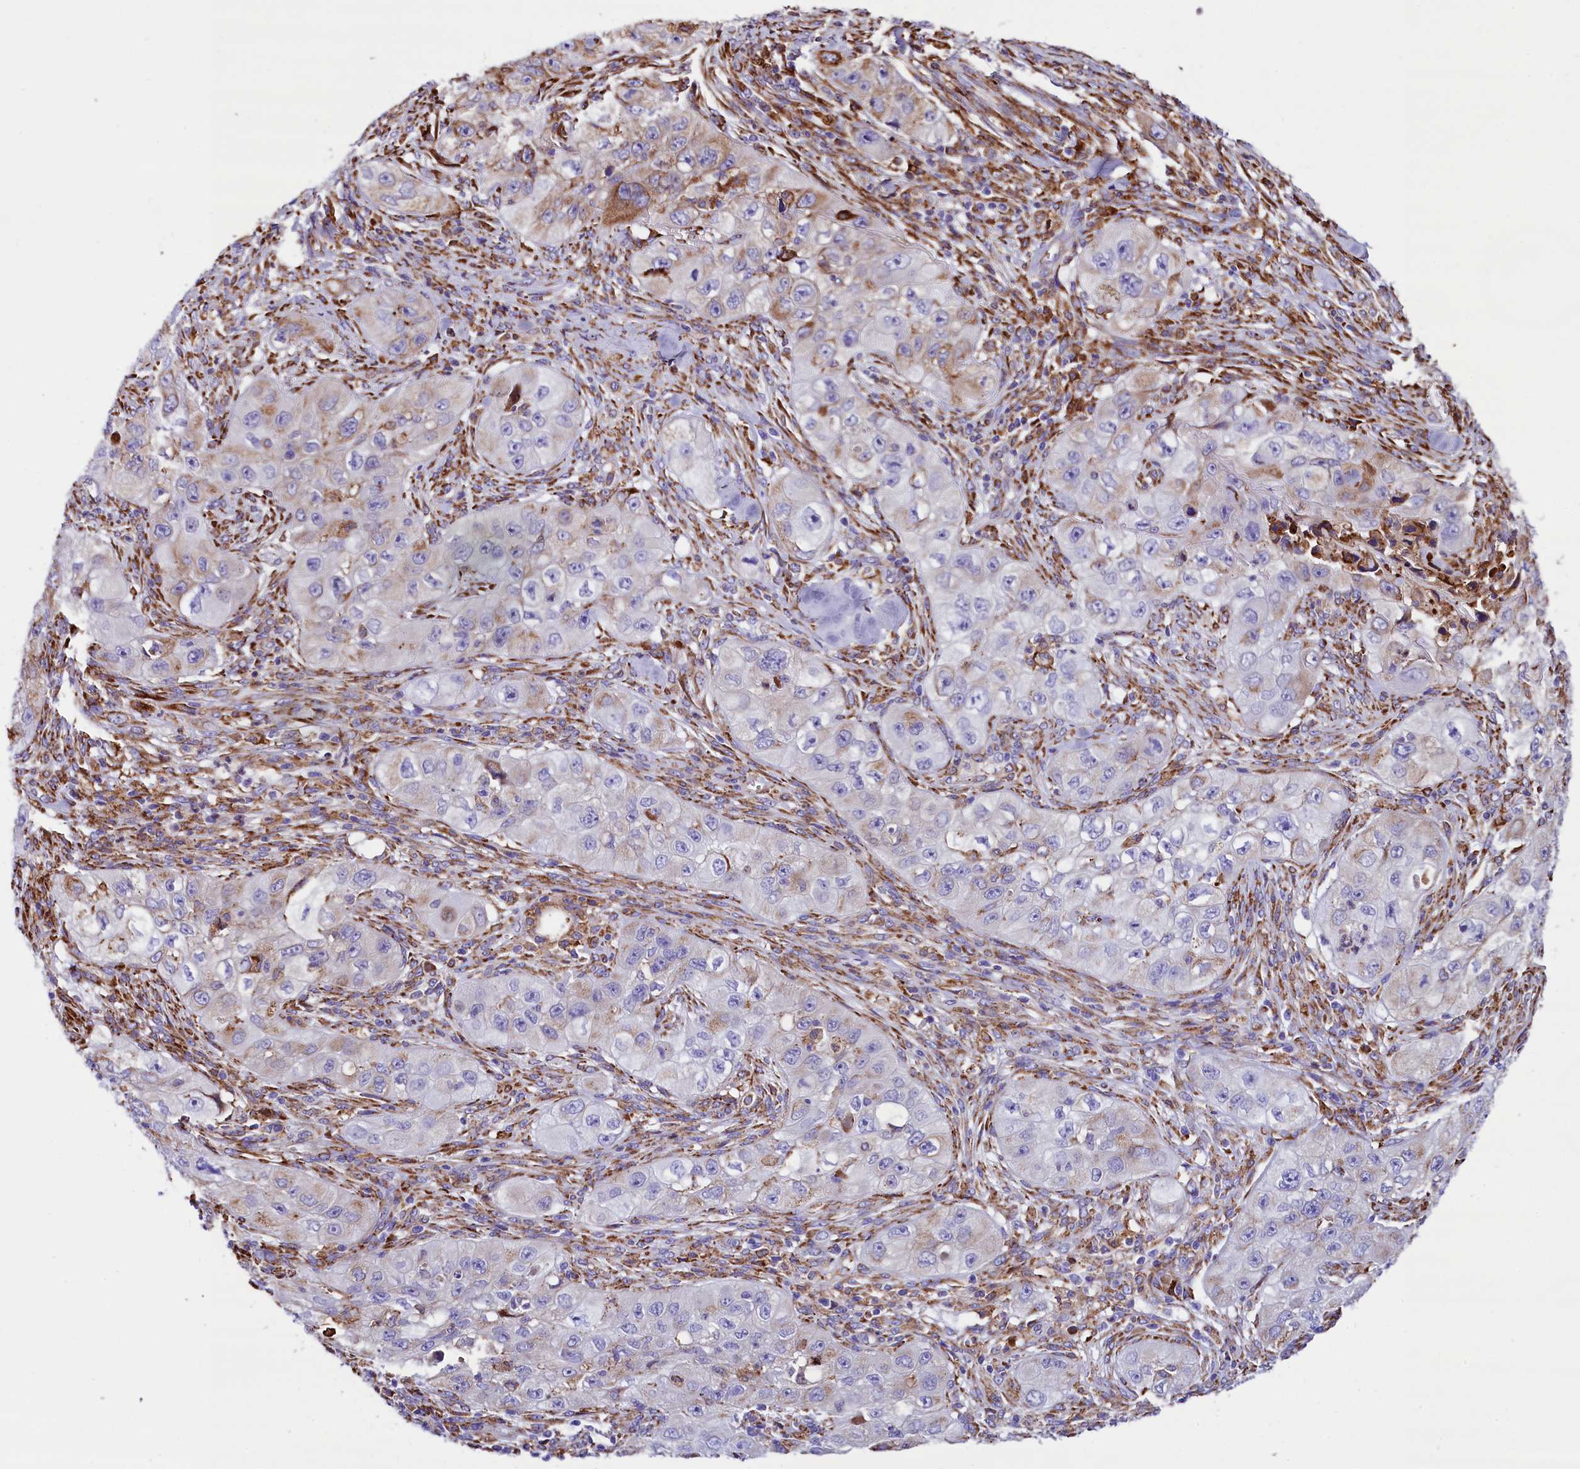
{"staining": {"intensity": "moderate", "quantity": "<25%", "location": "cytoplasmic/membranous"}, "tissue": "skin cancer", "cell_type": "Tumor cells", "image_type": "cancer", "snomed": [{"axis": "morphology", "description": "Squamous cell carcinoma, NOS"}, {"axis": "topography", "description": "Skin"}, {"axis": "topography", "description": "Subcutis"}], "caption": "DAB immunohistochemical staining of squamous cell carcinoma (skin) shows moderate cytoplasmic/membranous protein staining in approximately <25% of tumor cells. The staining was performed using DAB (3,3'-diaminobenzidine) to visualize the protein expression in brown, while the nuclei were stained in blue with hematoxylin (Magnification: 20x).", "gene": "CMTR2", "patient": {"sex": "male", "age": 73}}